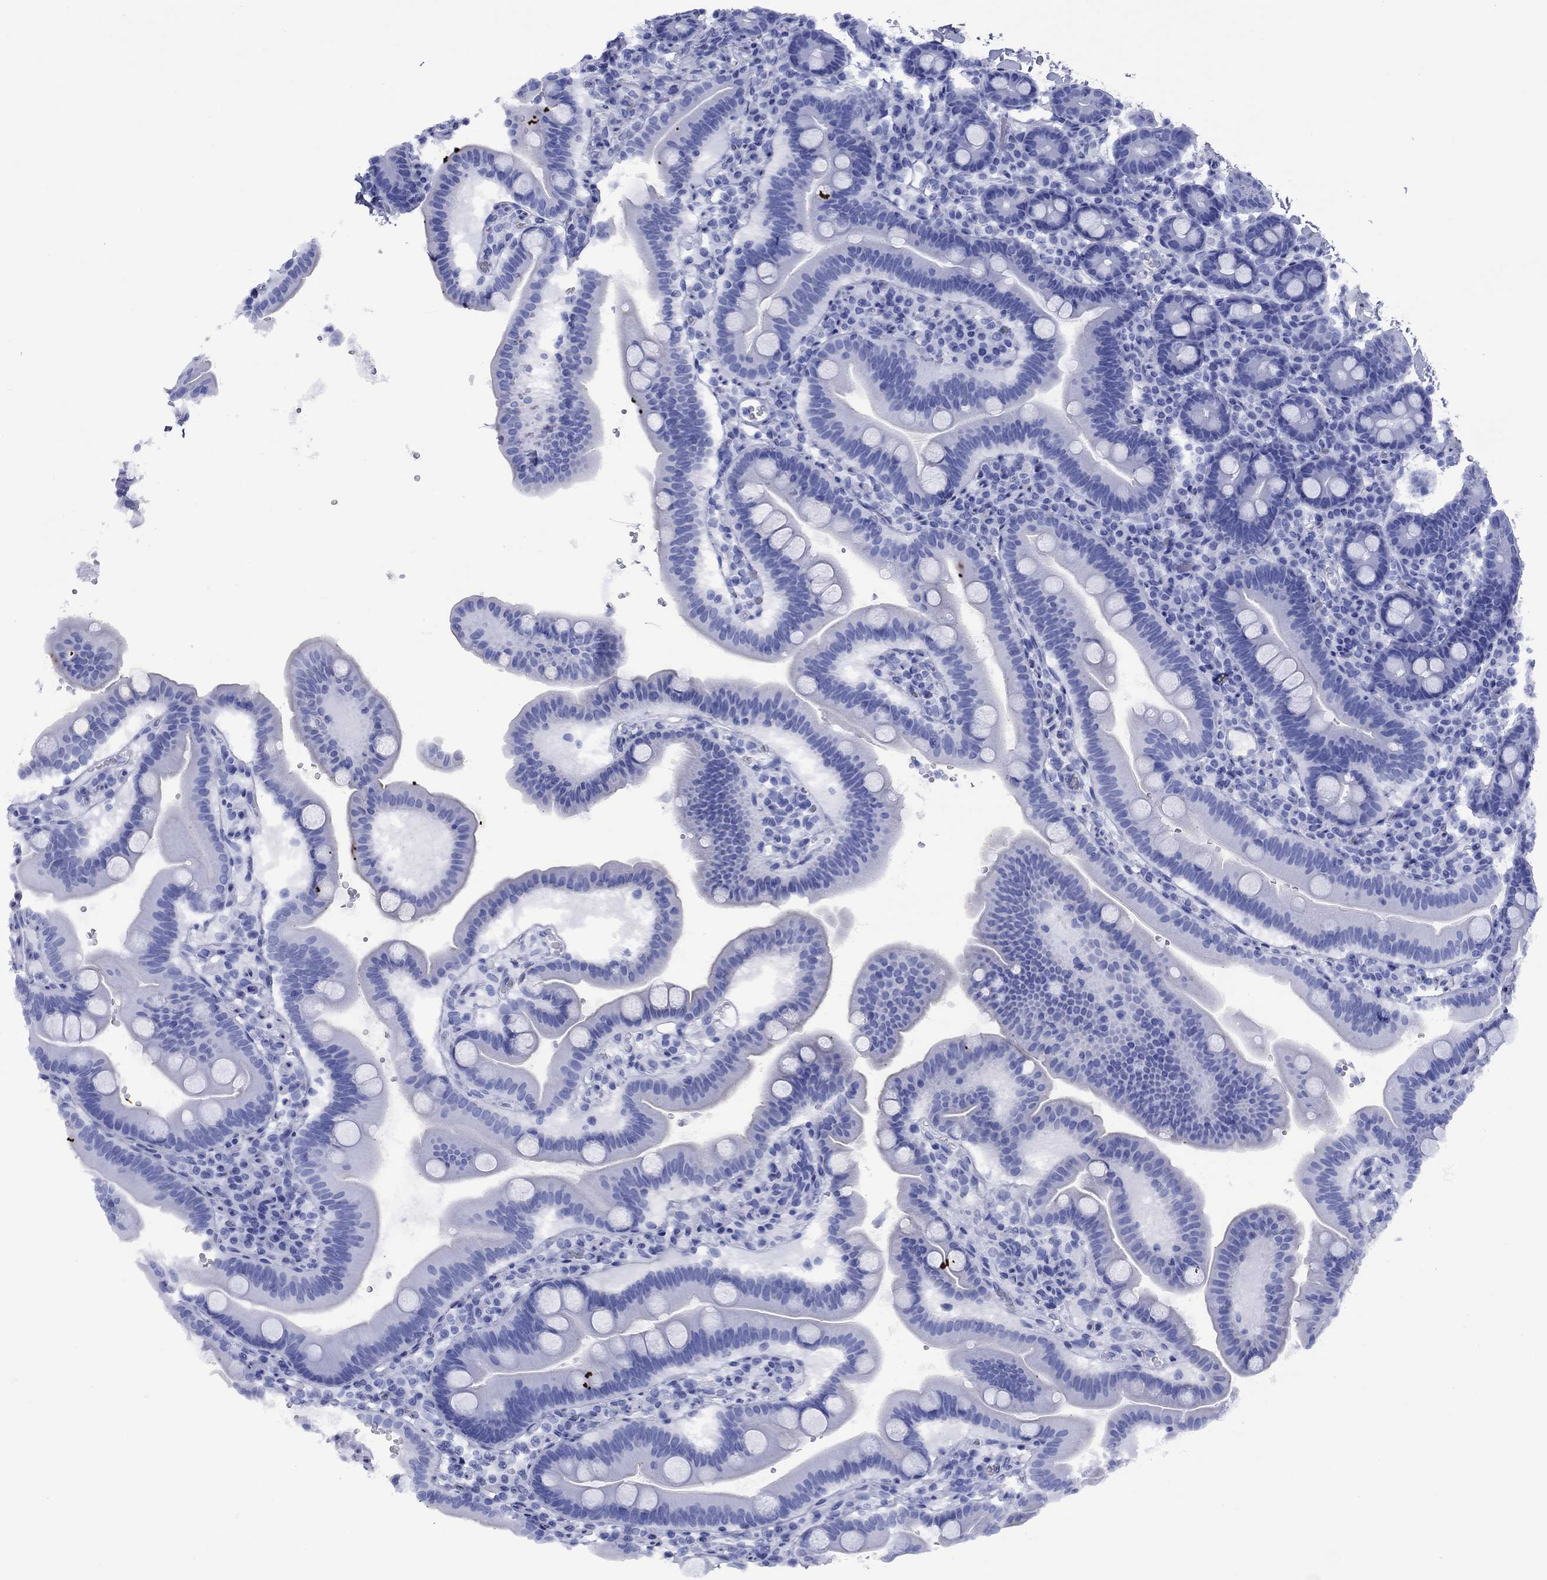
{"staining": {"intensity": "negative", "quantity": "none", "location": "none"}, "tissue": "duodenum", "cell_type": "Glandular cells", "image_type": "normal", "snomed": [{"axis": "morphology", "description": "Normal tissue, NOS"}, {"axis": "topography", "description": "Duodenum"}], "caption": "Immunohistochemistry (IHC) image of benign human duodenum stained for a protein (brown), which exhibits no staining in glandular cells.", "gene": "APOA2", "patient": {"sex": "male", "age": 59}}